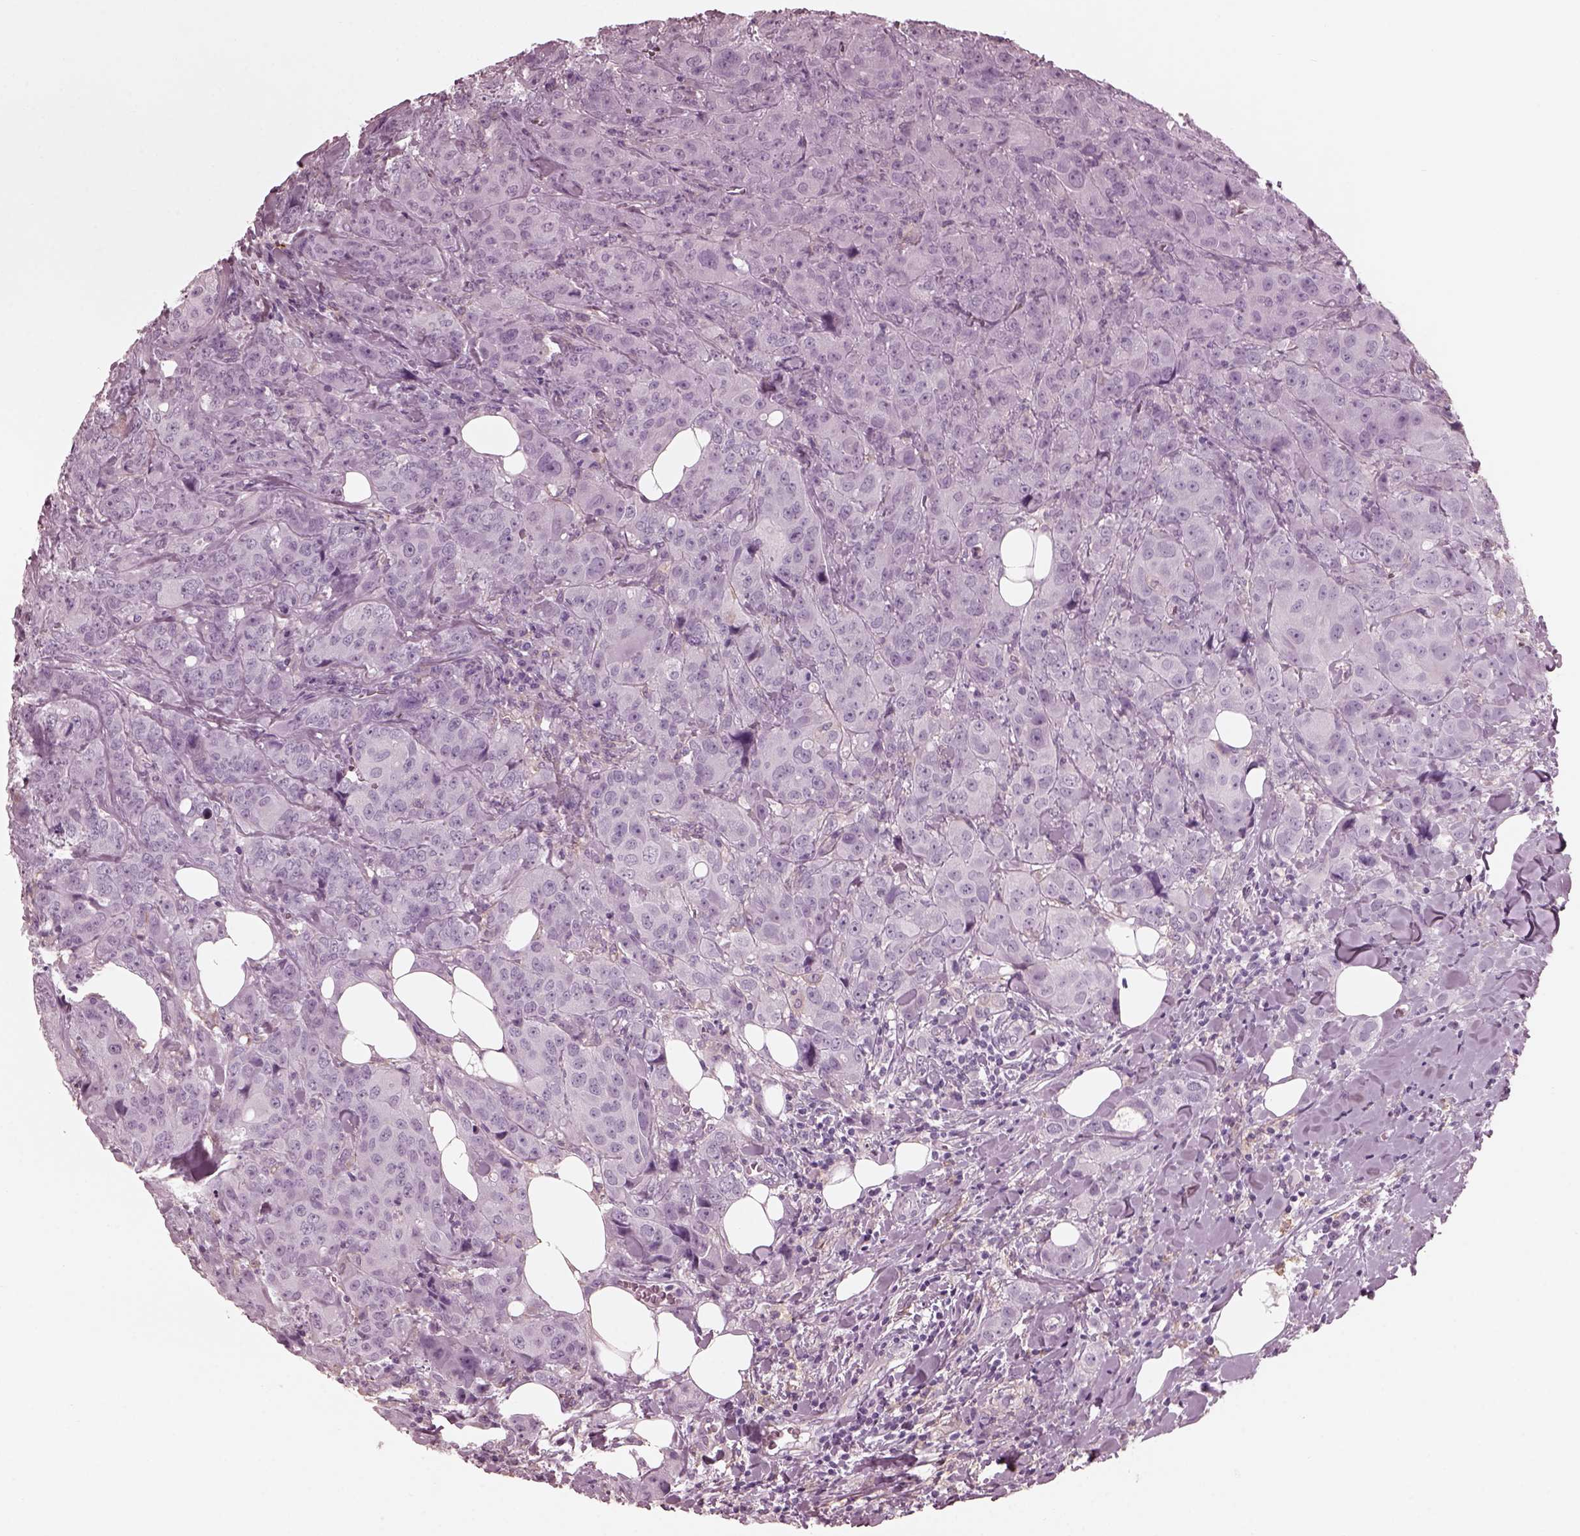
{"staining": {"intensity": "negative", "quantity": "none", "location": "none"}, "tissue": "breast cancer", "cell_type": "Tumor cells", "image_type": "cancer", "snomed": [{"axis": "morphology", "description": "Duct carcinoma"}, {"axis": "topography", "description": "Breast"}], "caption": "Protein analysis of infiltrating ductal carcinoma (breast) reveals no significant staining in tumor cells.", "gene": "CGA", "patient": {"sex": "female", "age": 43}}